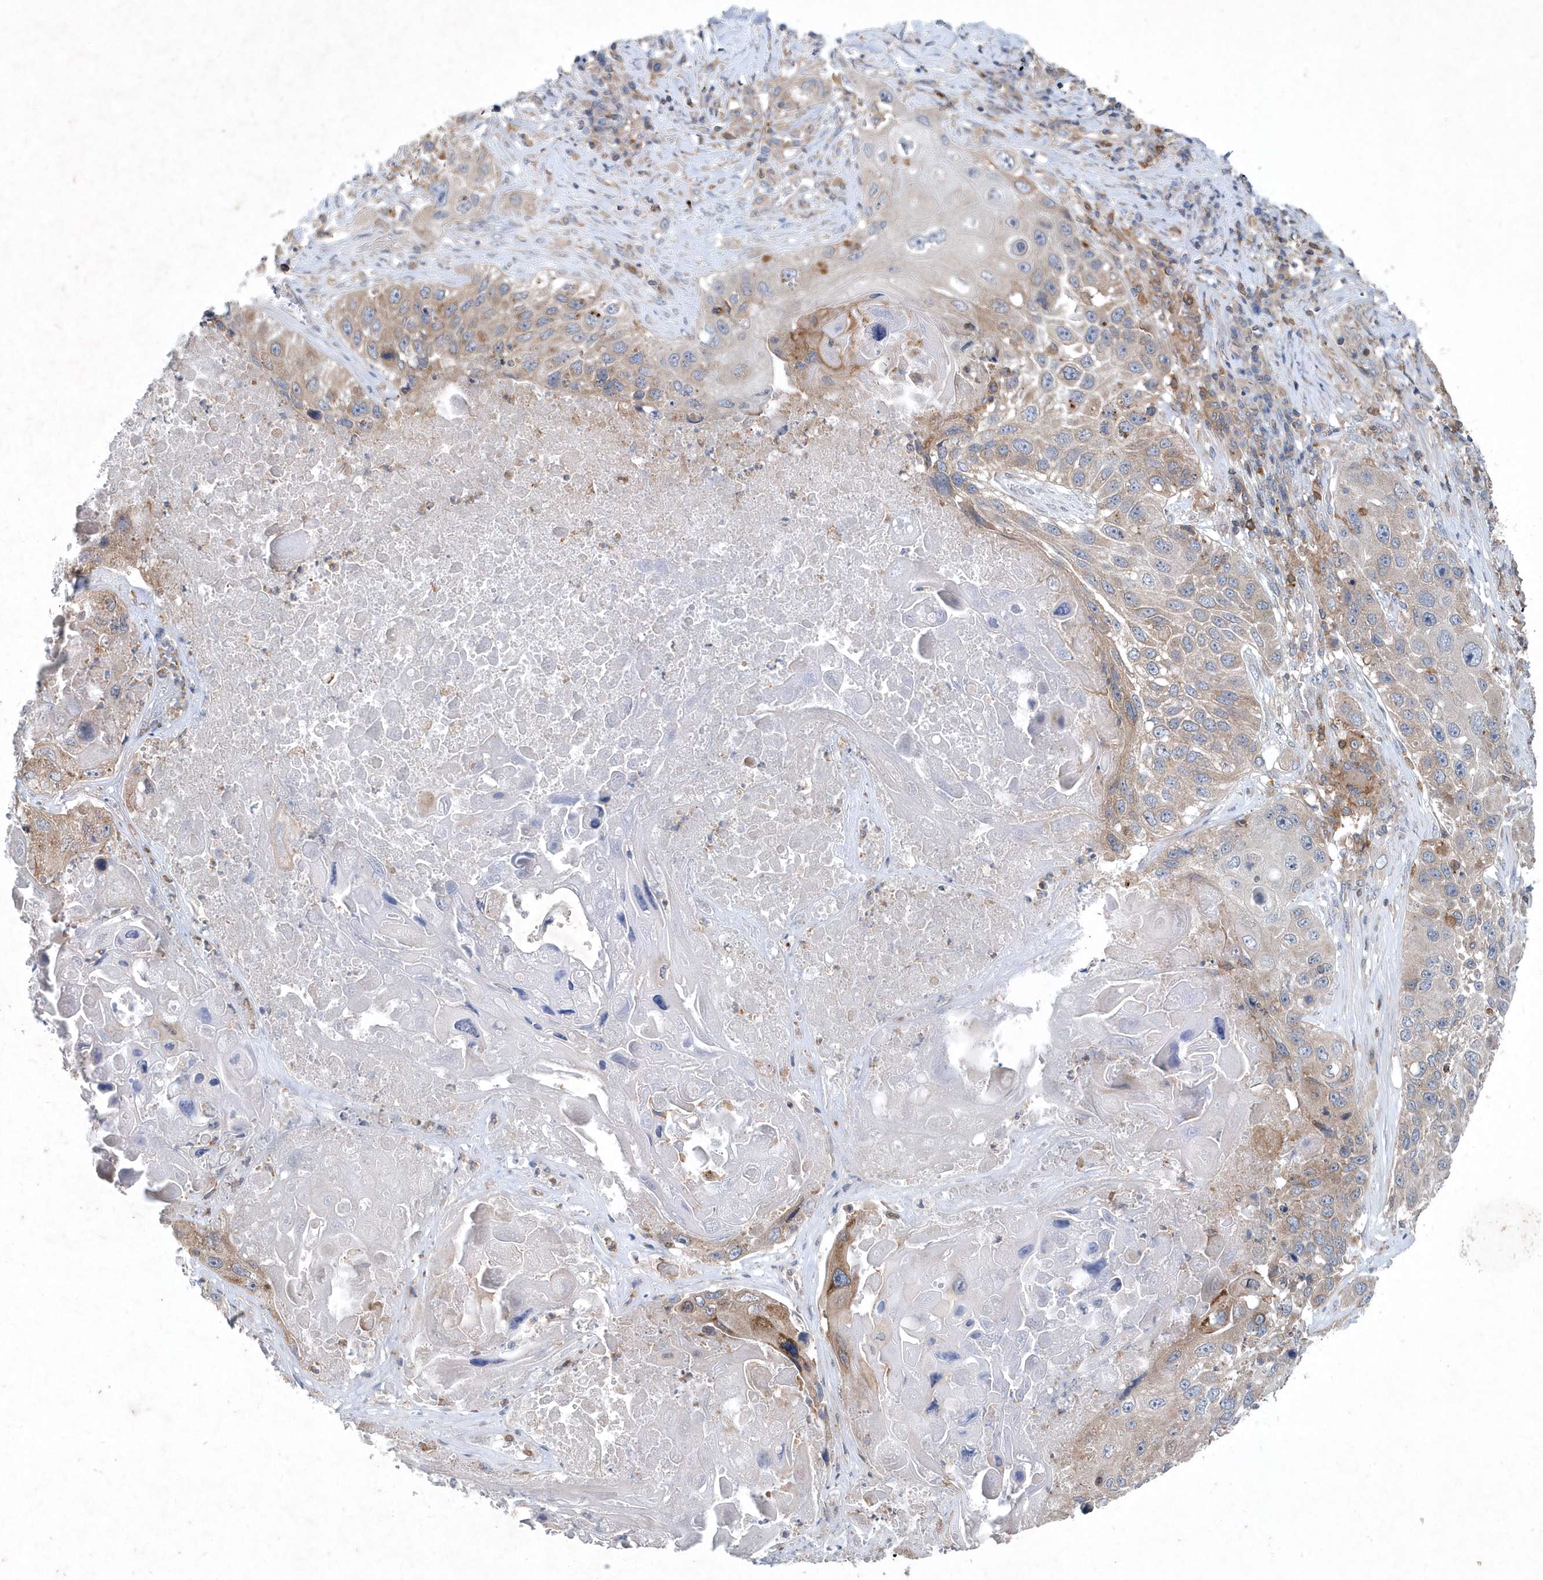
{"staining": {"intensity": "weak", "quantity": "<25%", "location": "cytoplasmic/membranous"}, "tissue": "lung cancer", "cell_type": "Tumor cells", "image_type": "cancer", "snomed": [{"axis": "morphology", "description": "Squamous cell carcinoma, NOS"}, {"axis": "topography", "description": "Lung"}], "caption": "High power microscopy micrograph of an IHC photomicrograph of lung cancer, revealing no significant positivity in tumor cells. Brightfield microscopy of immunohistochemistry stained with DAB (3,3'-diaminobenzidine) (brown) and hematoxylin (blue), captured at high magnification.", "gene": "P2RY10", "patient": {"sex": "male", "age": 61}}